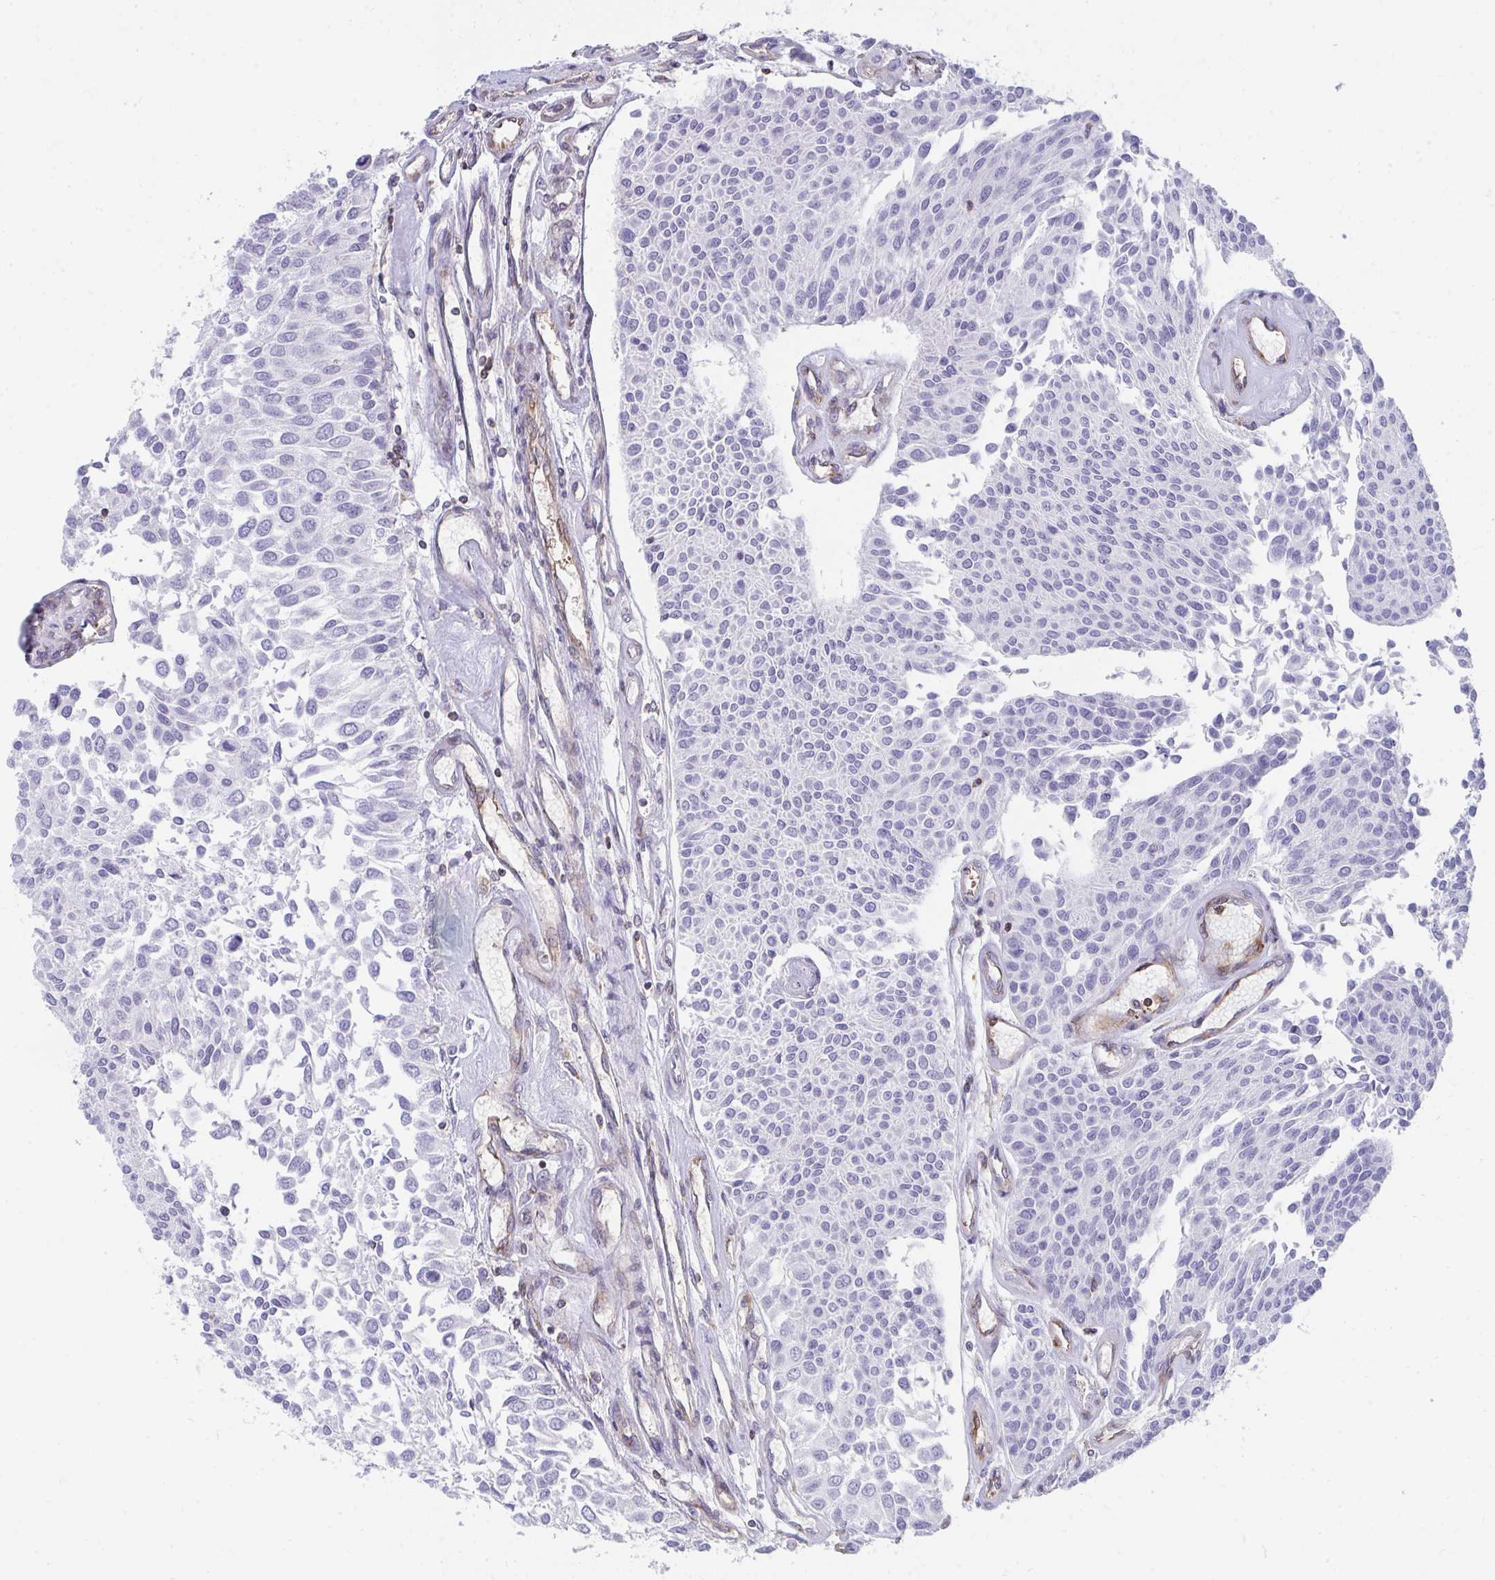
{"staining": {"intensity": "negative", "quantity": "none", "location": "none"}, "tissue": "urothelial cancer", "cell_type": "Tumor cells", "image_type": "cancer", "snomed": [{"axis": "morphology", "description": "Urothelial carcinoma, NOS"}, {"axis": "topography", "description": "Urinary bladder"}], "caption": "A high-resolution image shows IHC staining of urothelial cancer, which exhibits no significant expression in tumor cells.", "gene": "FOXN3", "patient": {"sex": "male", "age": 55}}